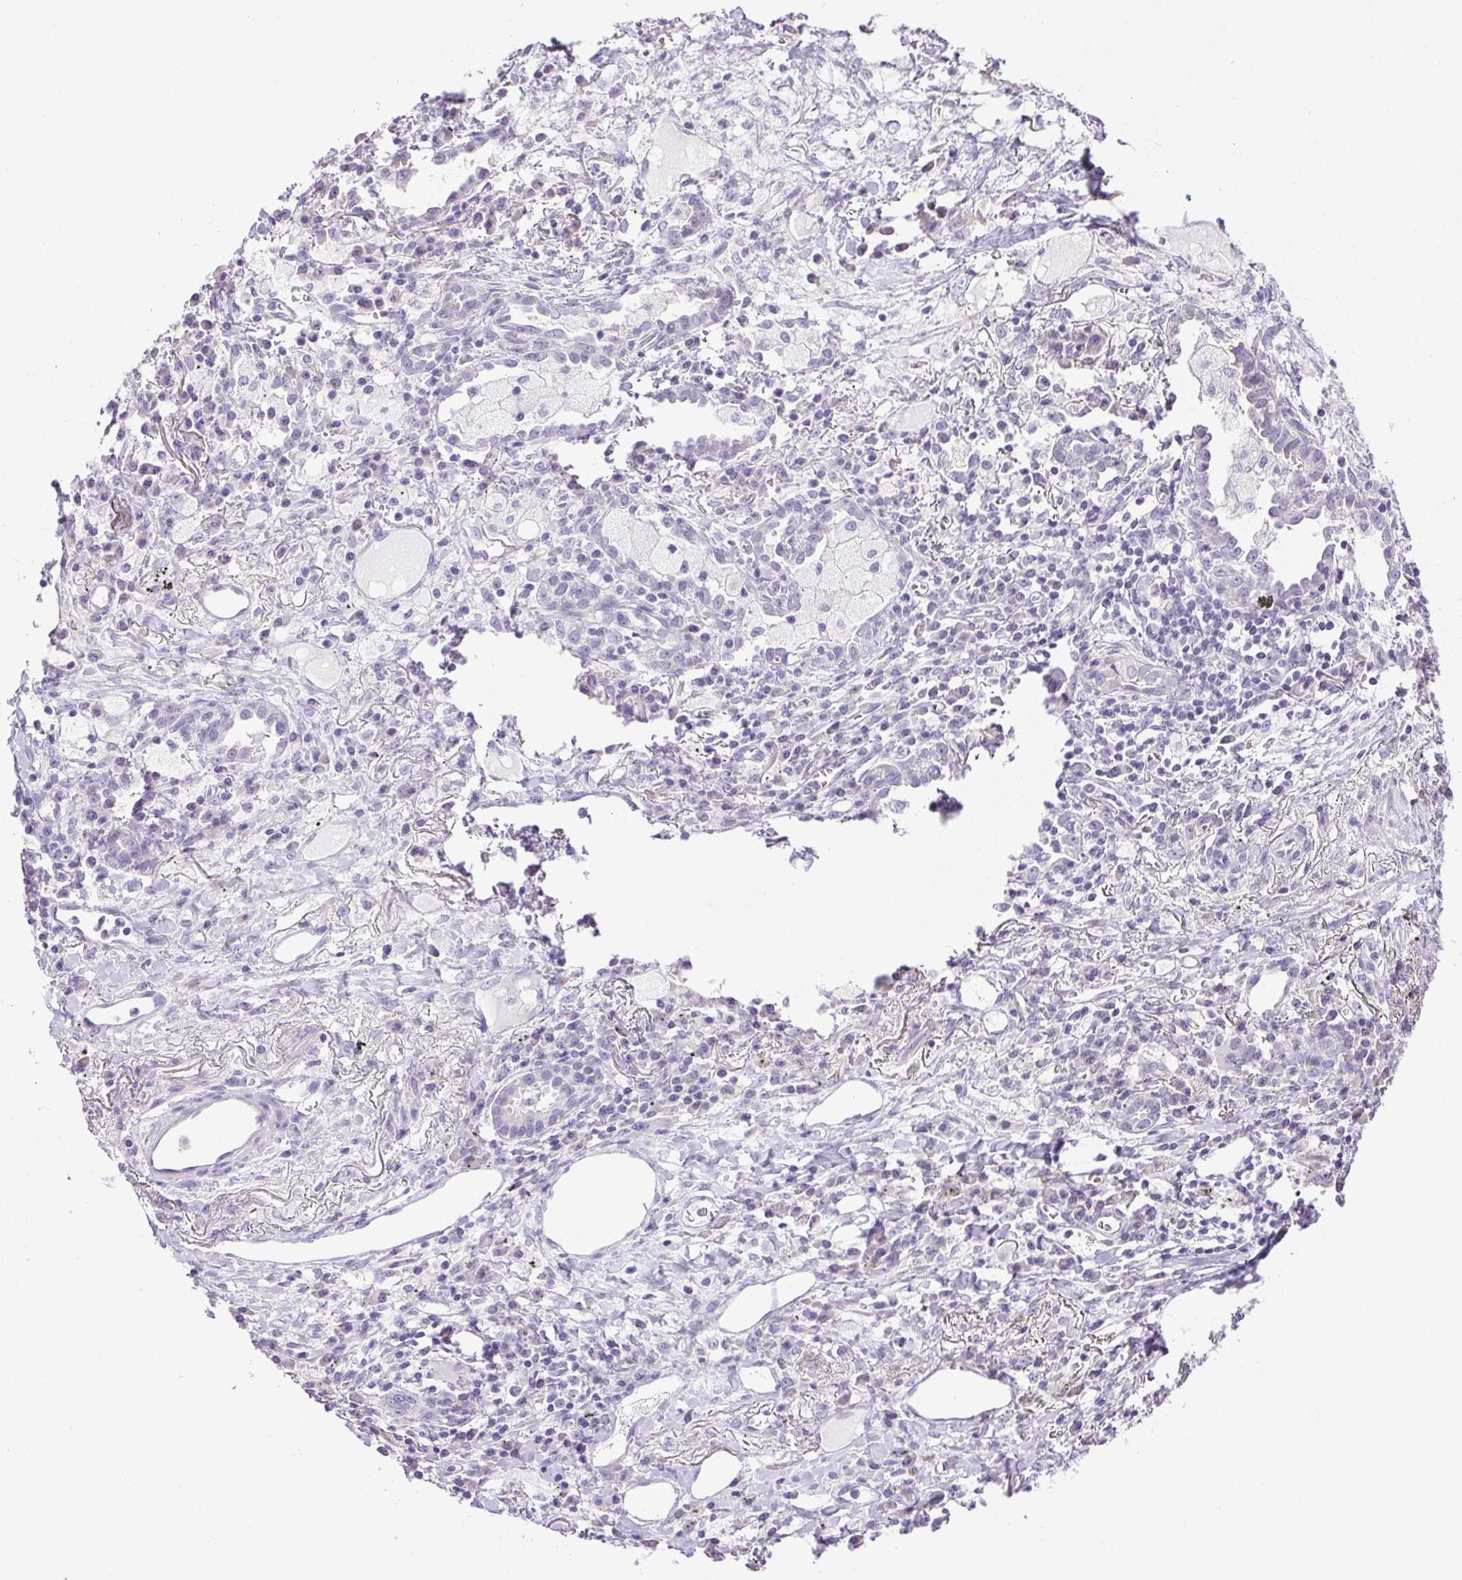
{"staining": {"intensity": "negative", "quantity": "none", "location": "none"}, "tissue": "lung cancer", "cell_type": "Tumor cells", "image_type": "cancer", "snomed": [{"axis": "morphology", "description": "Squamous cell carcinoma, NOS"}, {"axis": "topography", "description": "Lung"}], "caption": "The IHC photomicrograph has no significant expression in tumor cells of lung cancer tissue.", "gene": "PAPPA2", "patient": {"sex": "male", "age": 74}}